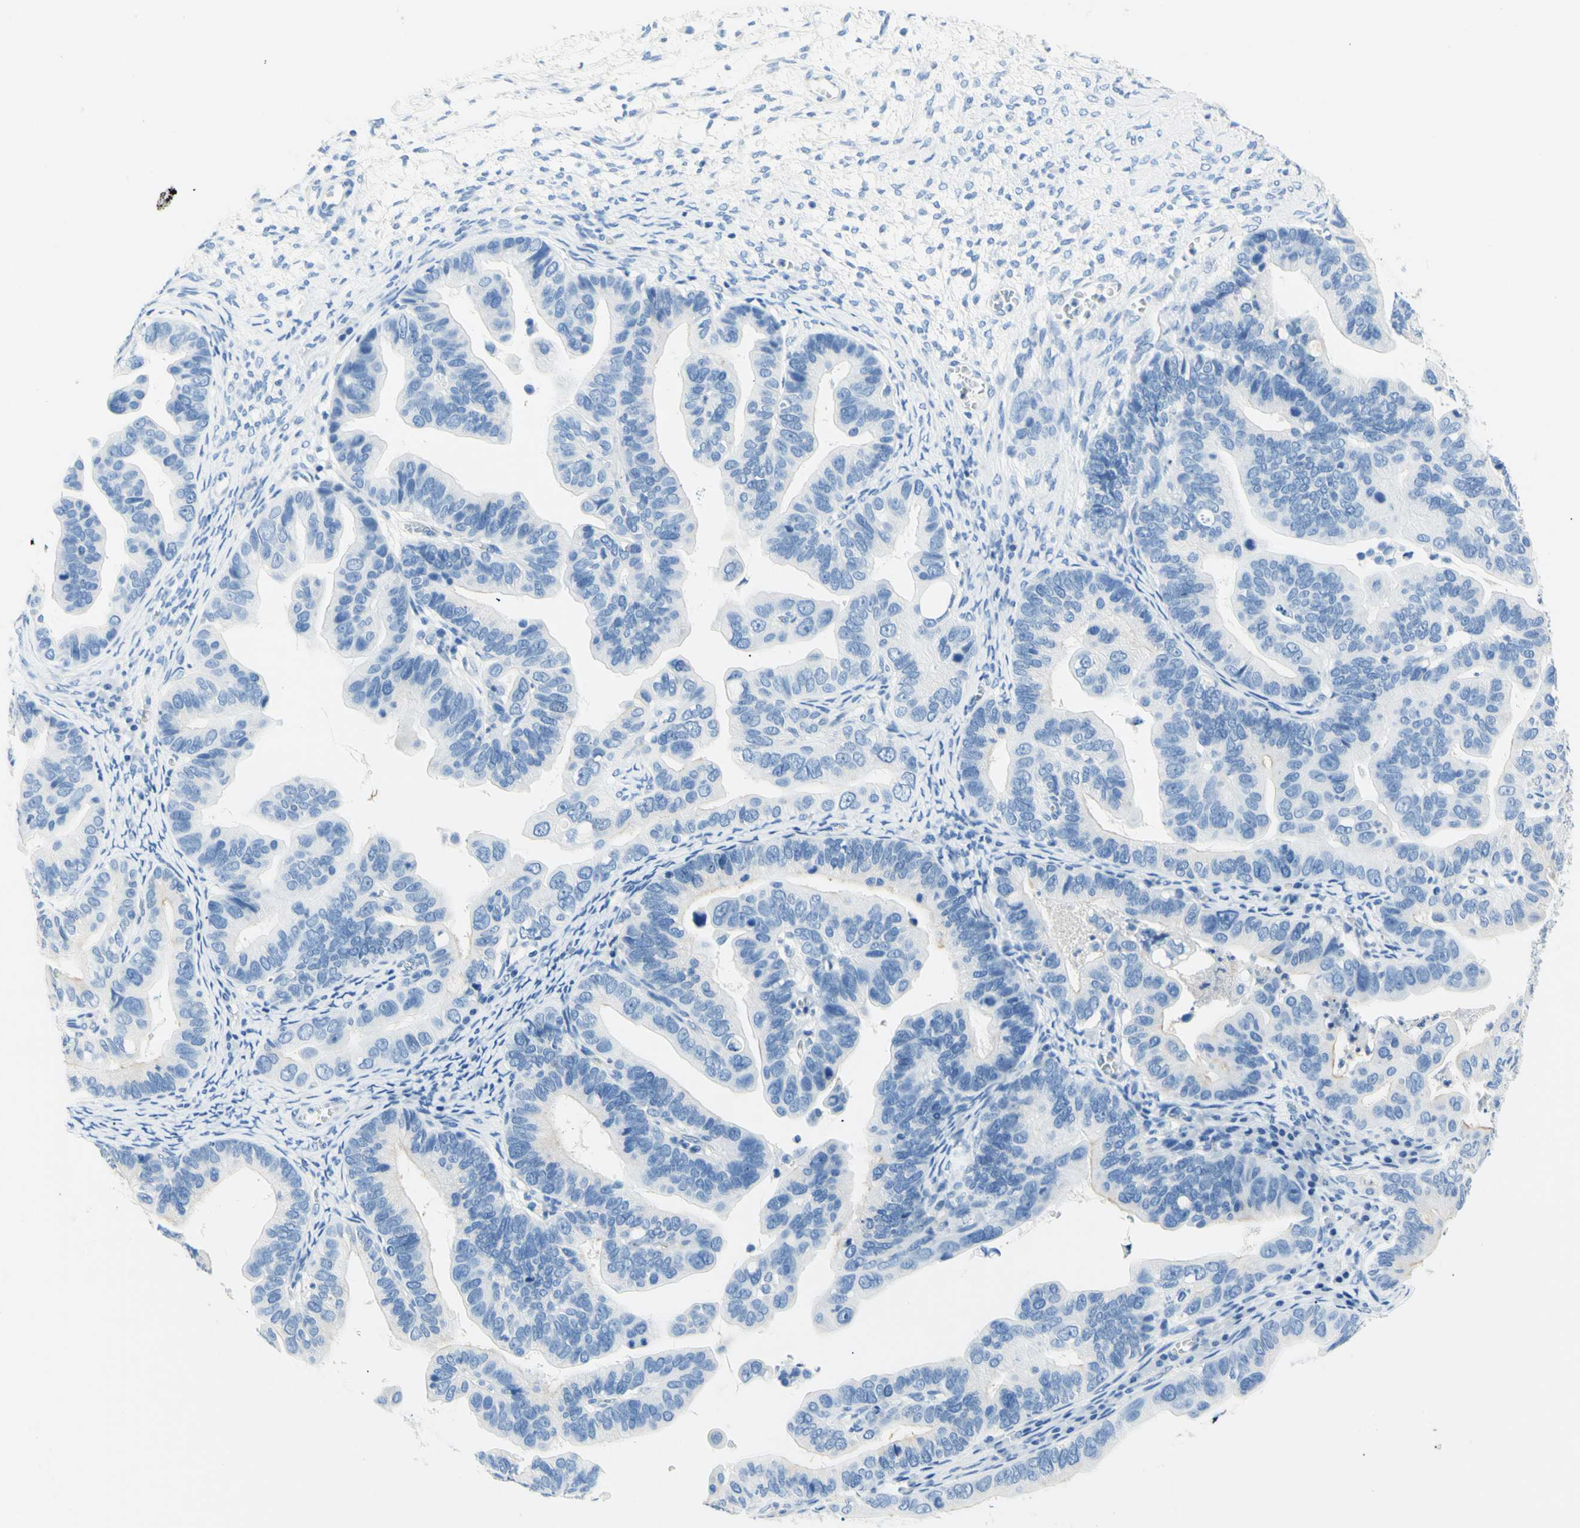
{"staining": {"intensity": "negative", "quantity": "none", "location": "none"}, "tissue": "ovarian cancer", "cell_type": "Tumor cells", "image_type": "cancer", "snomed": [{"axis": "morphology", "description": "Cystadenocarcinoma, serous, NOS"}, {"axis": "topography", "description": "Ovary"}], "caption": "A high-resolution photomicrograph shows immunohistochemistry staining of ovarian serous cystadenocarcinoma, which shows no significant staining in tumor cells.", "gene": "HPCA", "patient": {"sex": "female", "age": 56}}